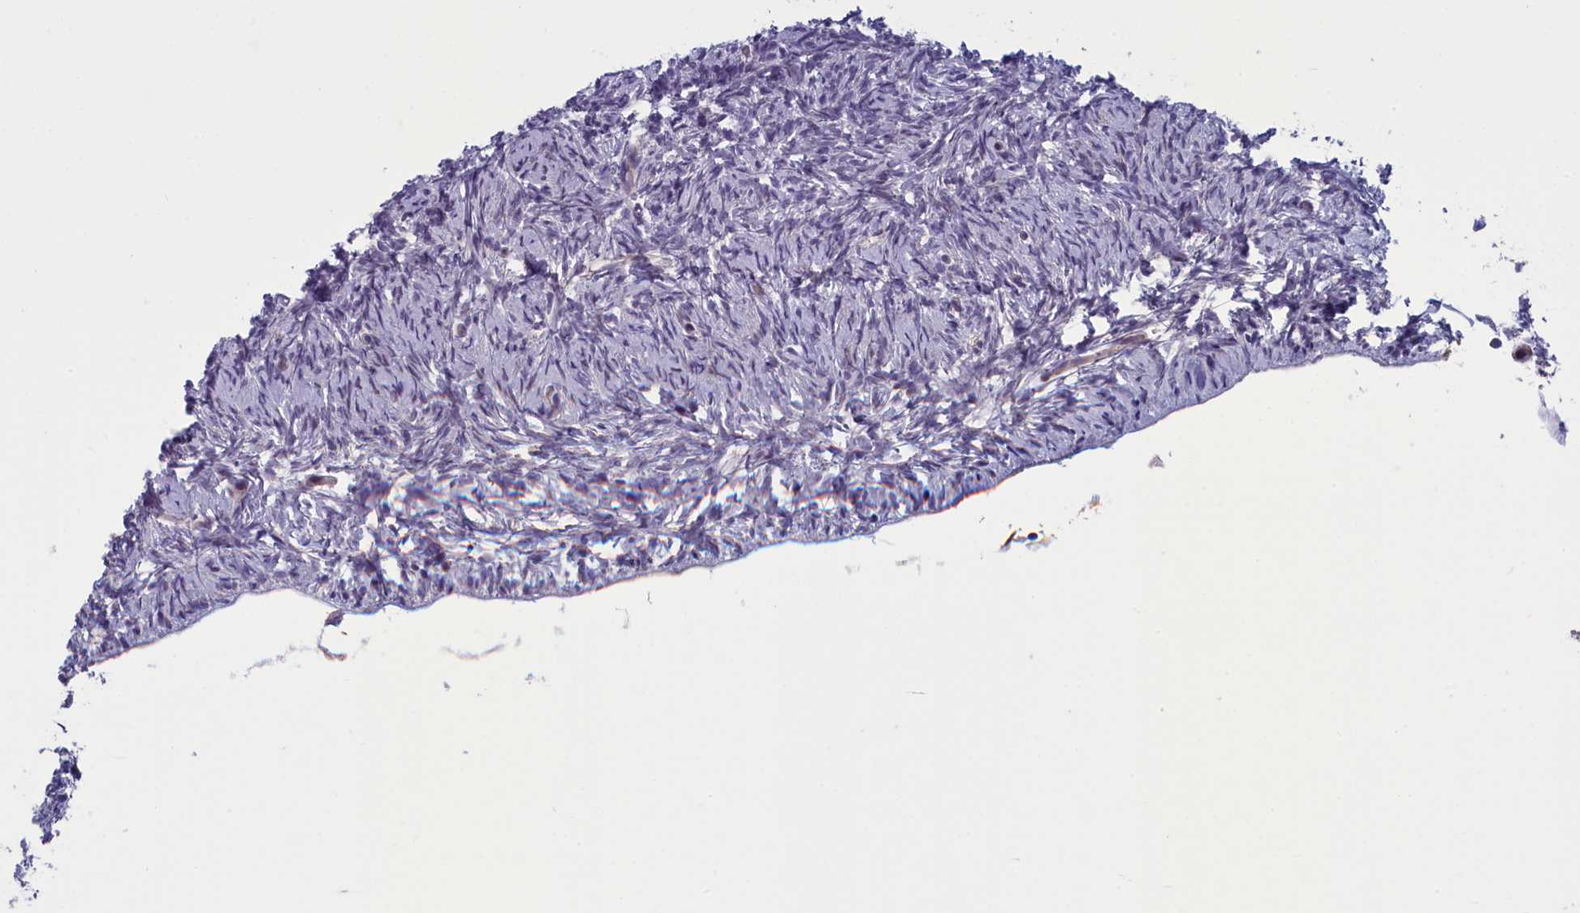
{"staining": {"intensity": "weak", "quantity": ">75%", "location": "cytoplasmic/membranous"}, "tissue": "ovary", "cell_type": "Follicle cells", "image_type": "normal", "snomed": [{"axis": "morphology", "description": "Normal tissue, NOS"}, {"axis": "topography", "description": "Ovary"}], "caption": "Weak cytoplasmic/membranous protein staining is present in approximately >75% of follicle cells in ovary.", "gene": "ANKRD39", "patient": {"sex": "female", "age": 51}}